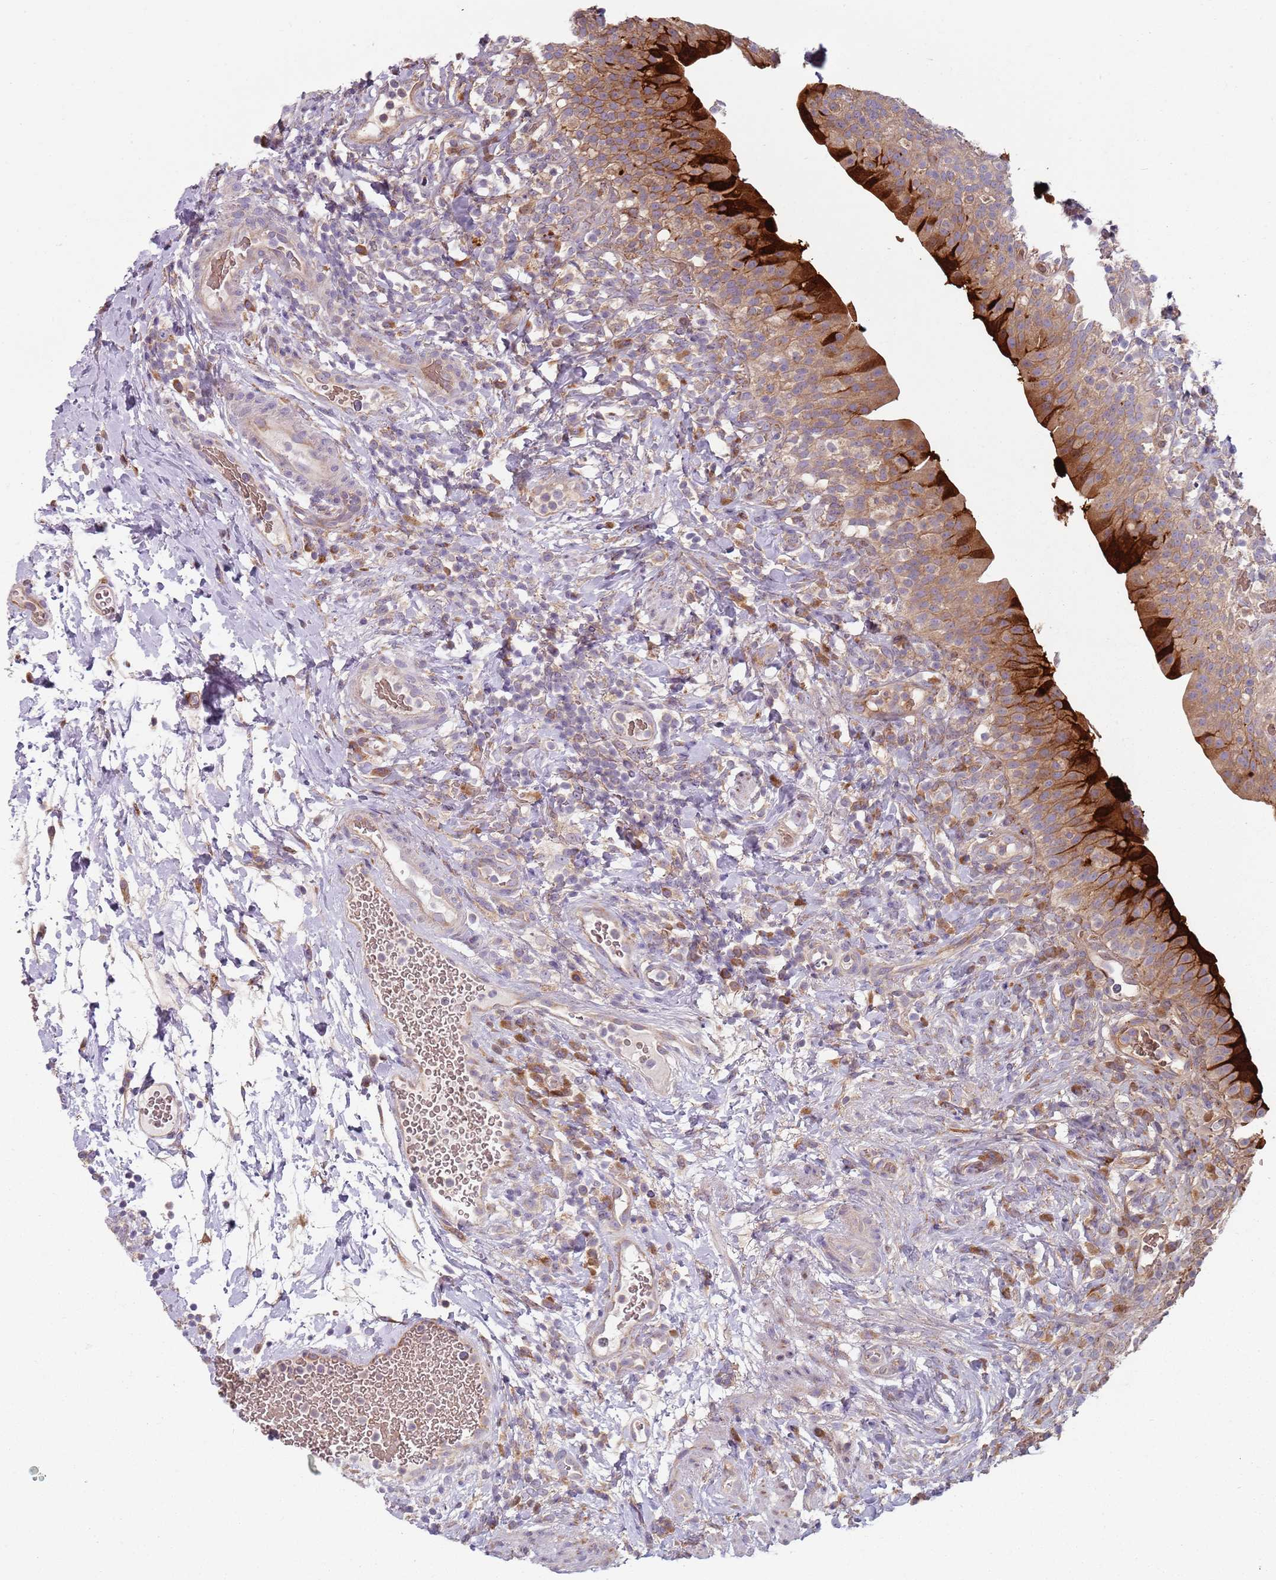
{"staining": {"intensity": "strong", "quantity": "<25%", "location": "cytoplasmic/membranous"}, "tissue": "urinary bladder", "cell_type": "Urothelial cells", "image_type": "normal", "snomed": [{"axis": "morphology", "description": "Normal tissue, NOS"}, {"axis": "morphology", "description": "Inflammation, NOS"}, {"axis": "topography", "description": "Urinary bladder"}], "caption": "Immunohistochemical staining of unremarkable human urinary bladder displays <25% levels of strong cytoplasmic/membranous protein staining in about <25% of urothelial cells.", "gene": "SPATA2", "patient": {"sex": "male", "age": 64}}